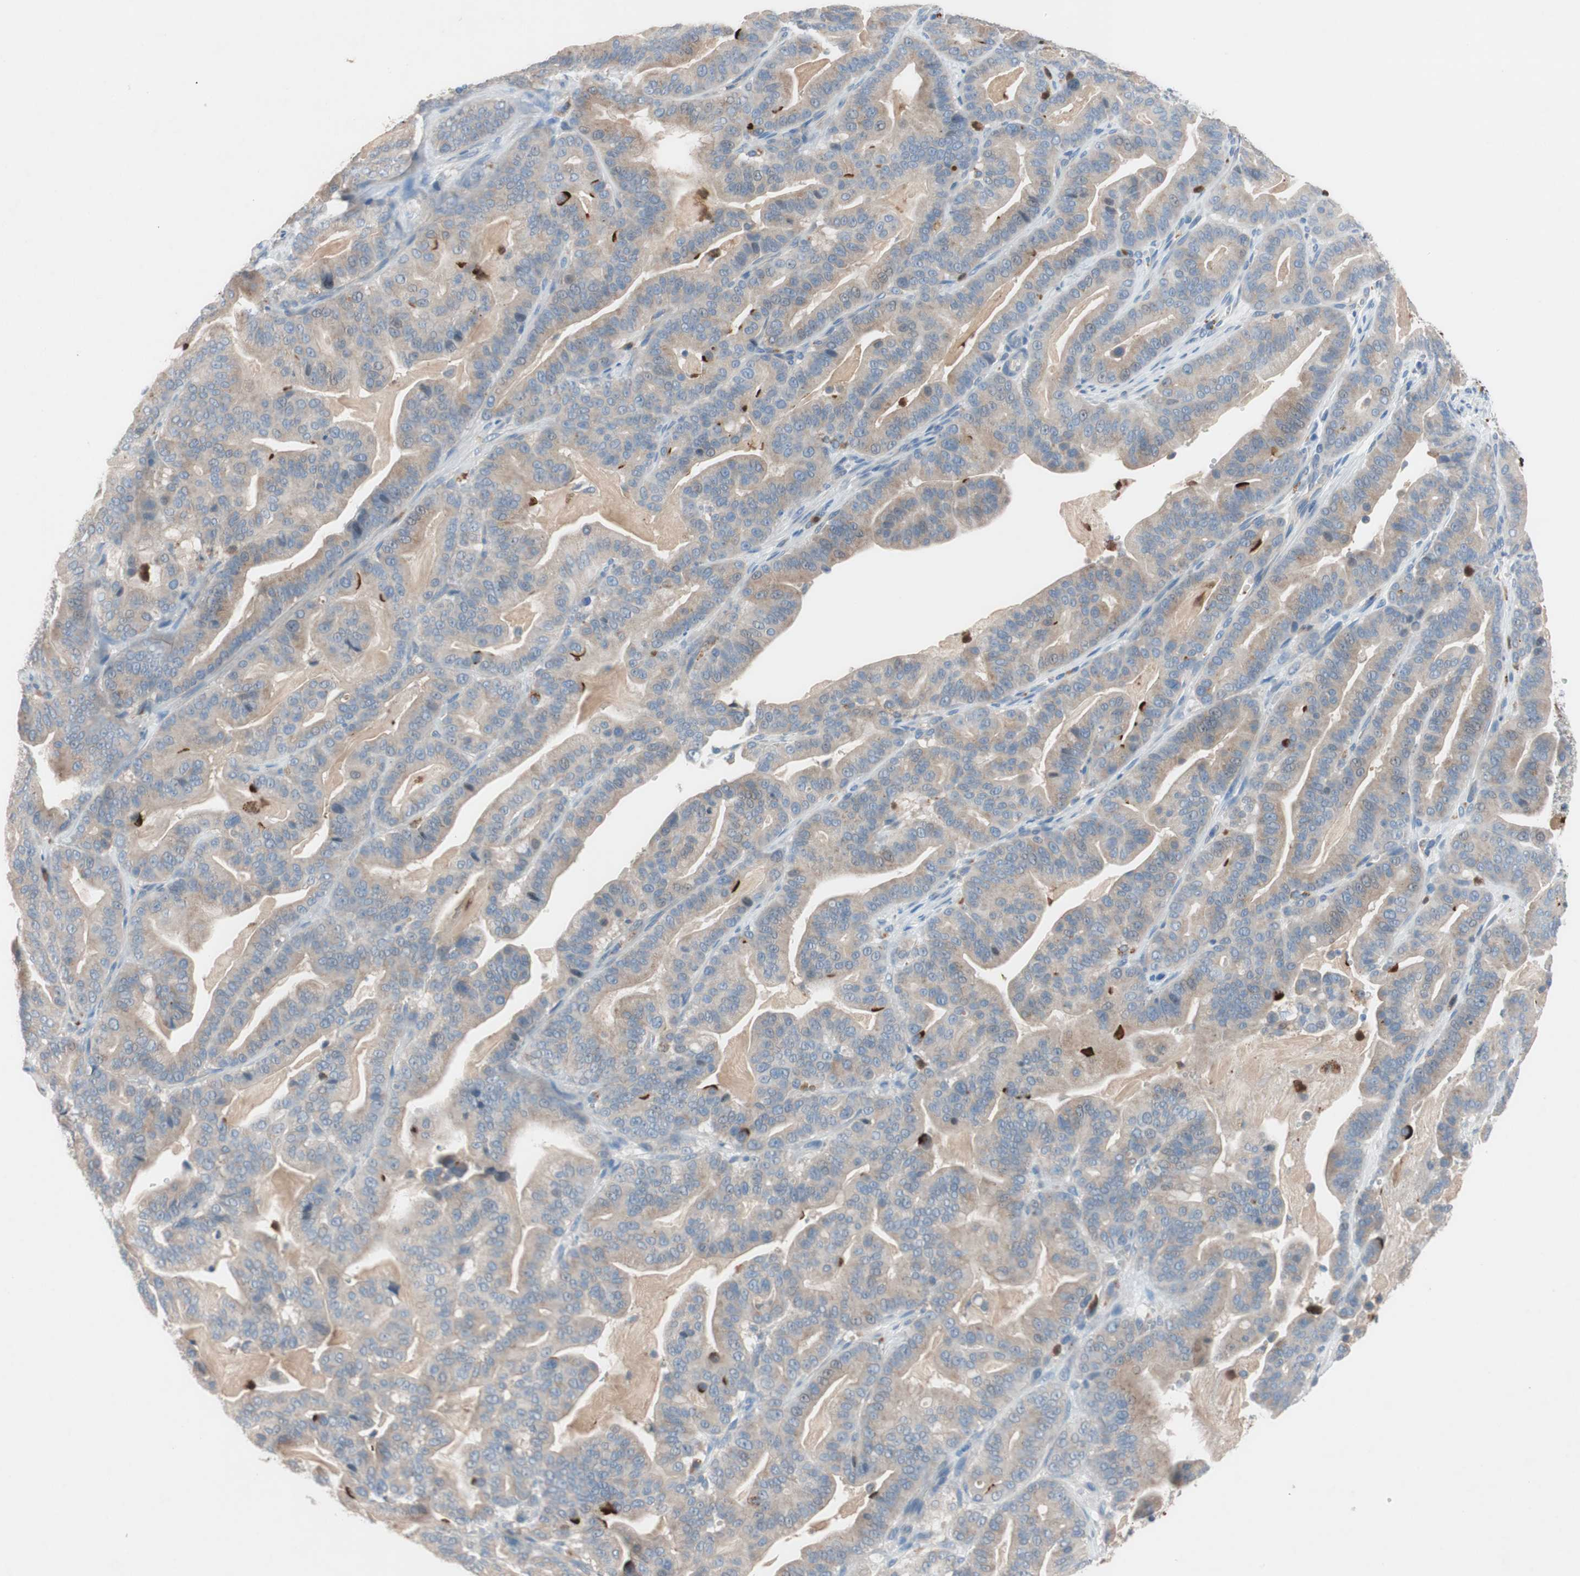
{"staining": {"intensity": "weak", "quantity": ">75%", "location": "cytoplasmic/membranous"}, "tissue": "pancreatic cancer", "cell_type": "Tumor cells", "image_type": "cancer", "snomed": [{"axis": "morphology", "description": "Adenocarcinoma, NOS"}, {"axis": "topography", "description": "Pancreas"}], "caption": "This micrograph displays immunohistochemistry staining of human pancreatic cancer (adenocarcinoma), with low weak cytoplasmic/membranous staining in approximately >75% of tumor cells.", "gene": "CLEC4D", "patient": {"sex": "male", "age": 63}}